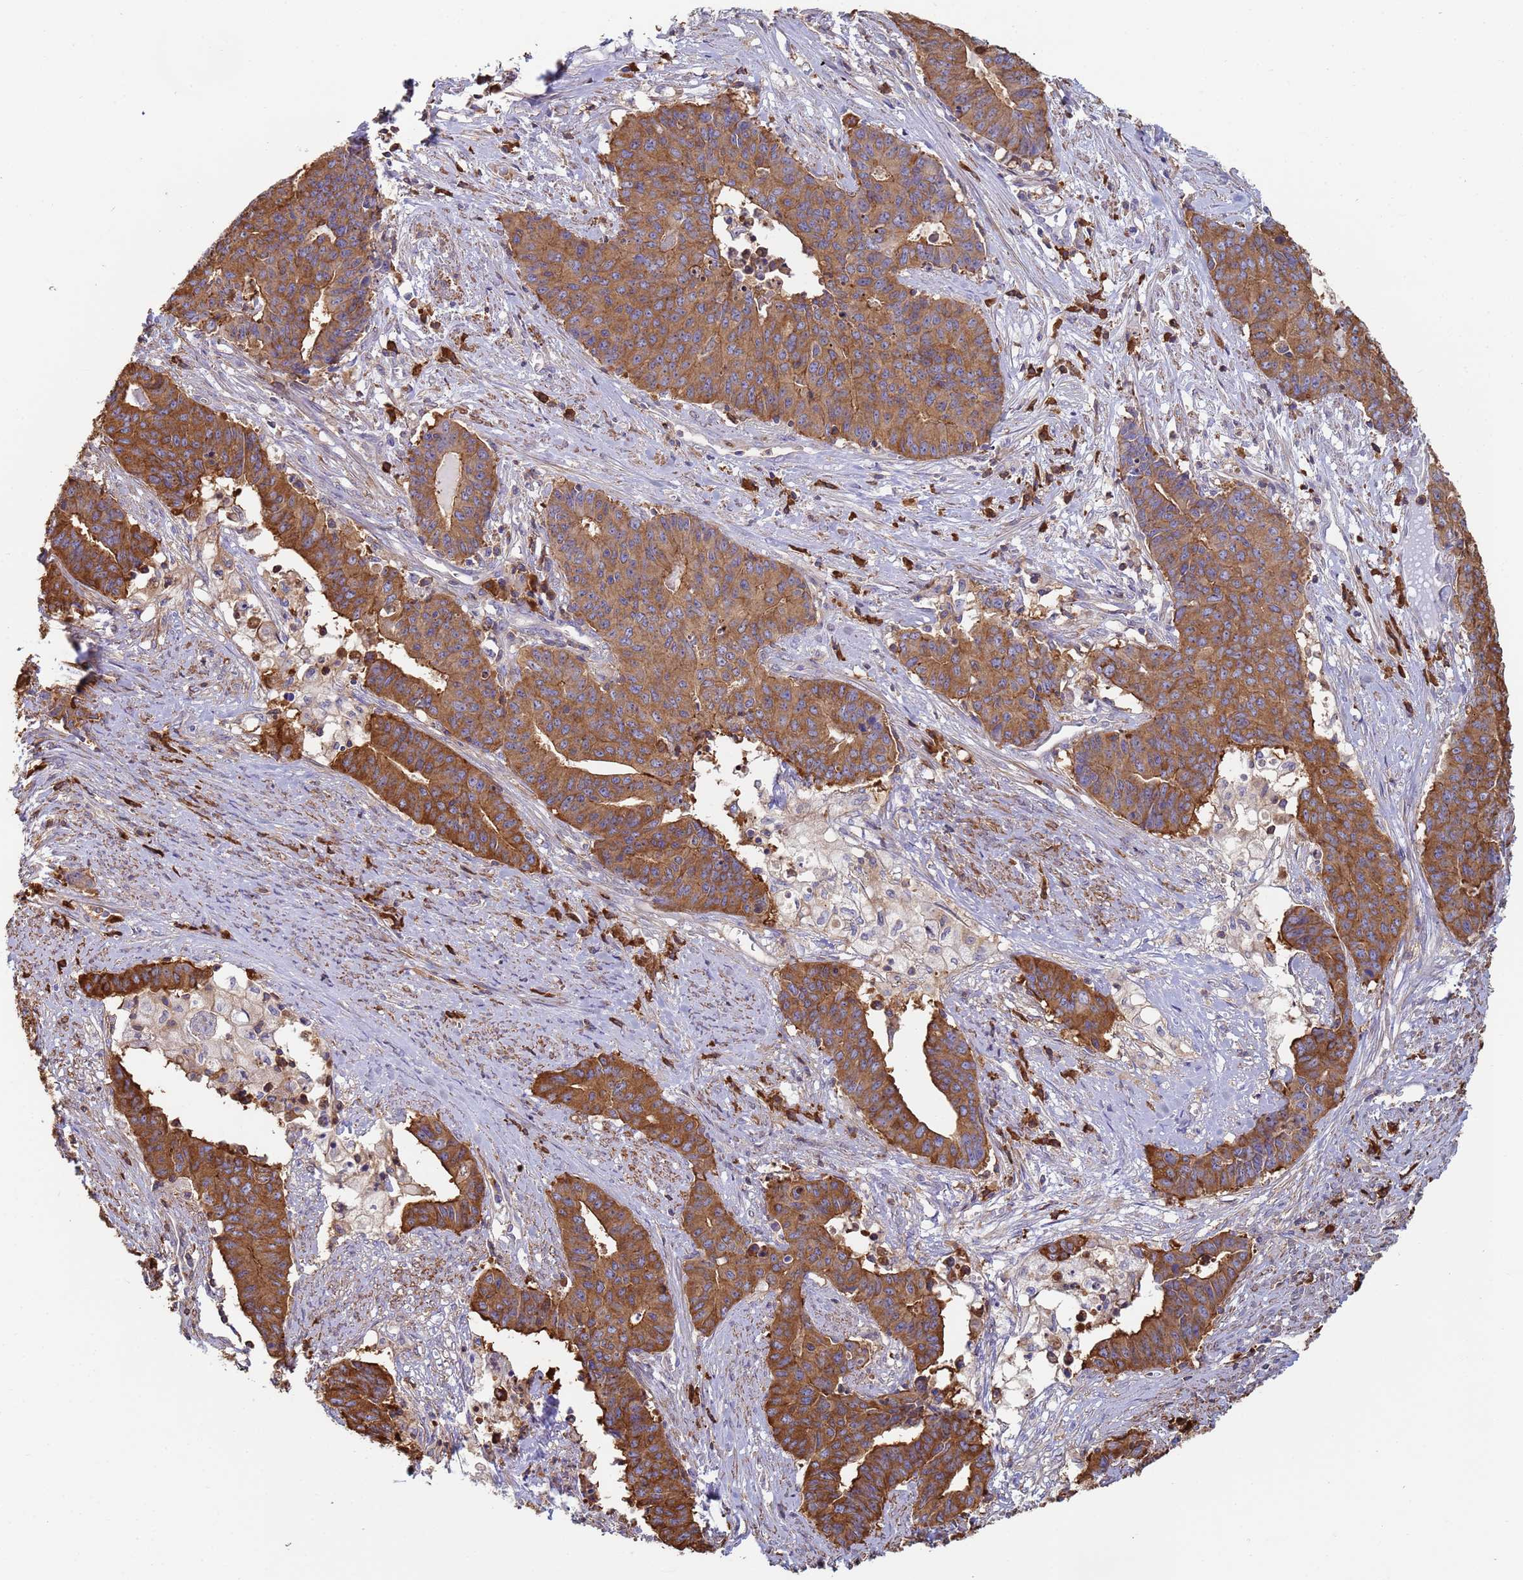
{"staining": {"intensity": "strong", "quantity": ">75%", "location": "cytoplasmic/membranous"}, "tissue": "endometrial cancer", "cell_type": "Tumor cells", "image_type": "cancer", "snomed": [{"axis": "morphology", "description": "Adenocarcinoma, NOS"}, {"axis": "topography", "description": "Endometrium"}], "caption": "Tumor cells exhibit strong cytoplasmic/membranous positivity in approximately >75% of cells in endometrial cancer.", "gene": "ZNG1B", "patient": {"sex": "female", "age": 59}}